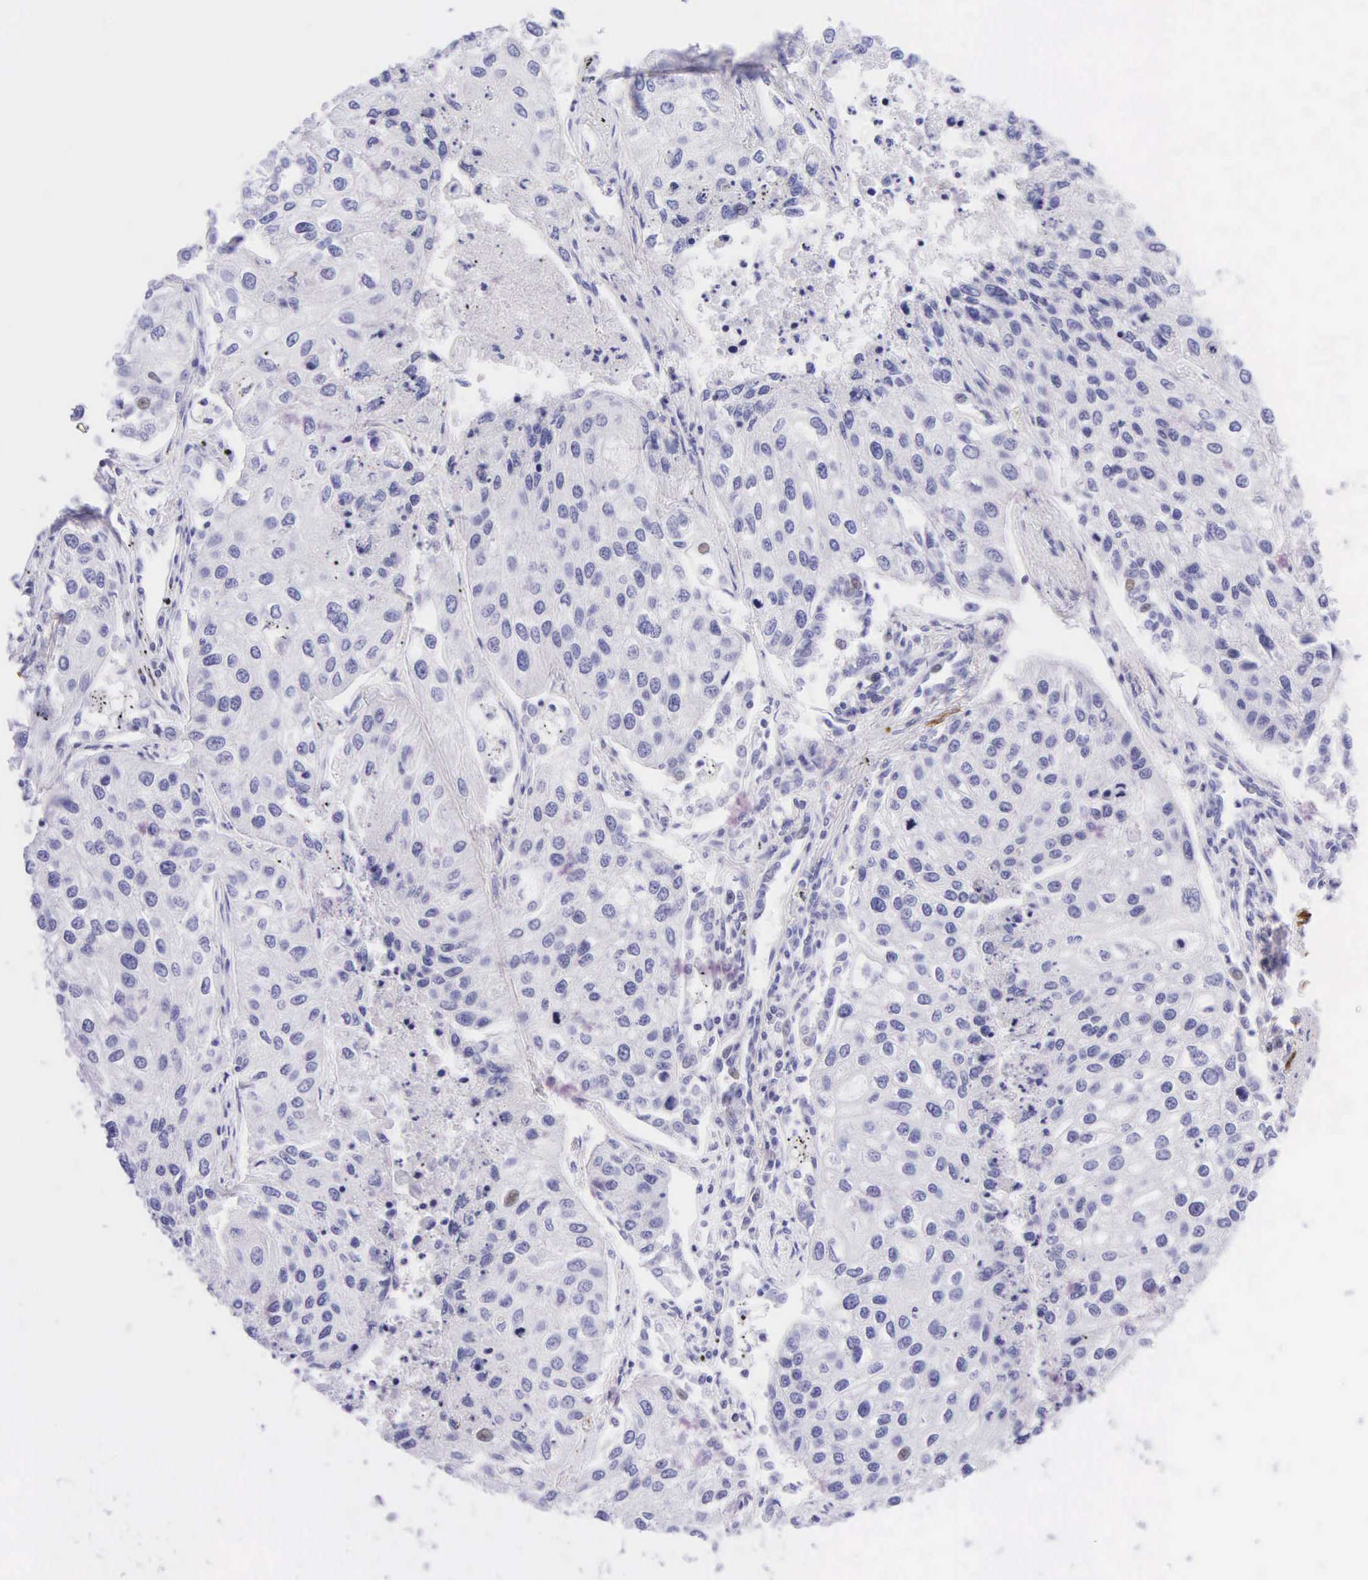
{"staining": {"intensity": "negative", "quantity": "none", "location": "none"}, "tissue": "lung cancer", "cell_type": "Tumor cells", "image_type": "cancer", "snomed": [{"axis": "morphology", "description": "Squamous cell carcinoma, NOS"}, {"axis": "topography", "description": "Lung"}], "caption": "Histopathology image shows no protein positivity in tumor cells of squamous cell carcinoma (lung) tissue. (DAB immunohistochemistry visualized using brightfield microscopy, high magnification).", "gene": "DES", "patient": {"sex": "male", "age": 75}}